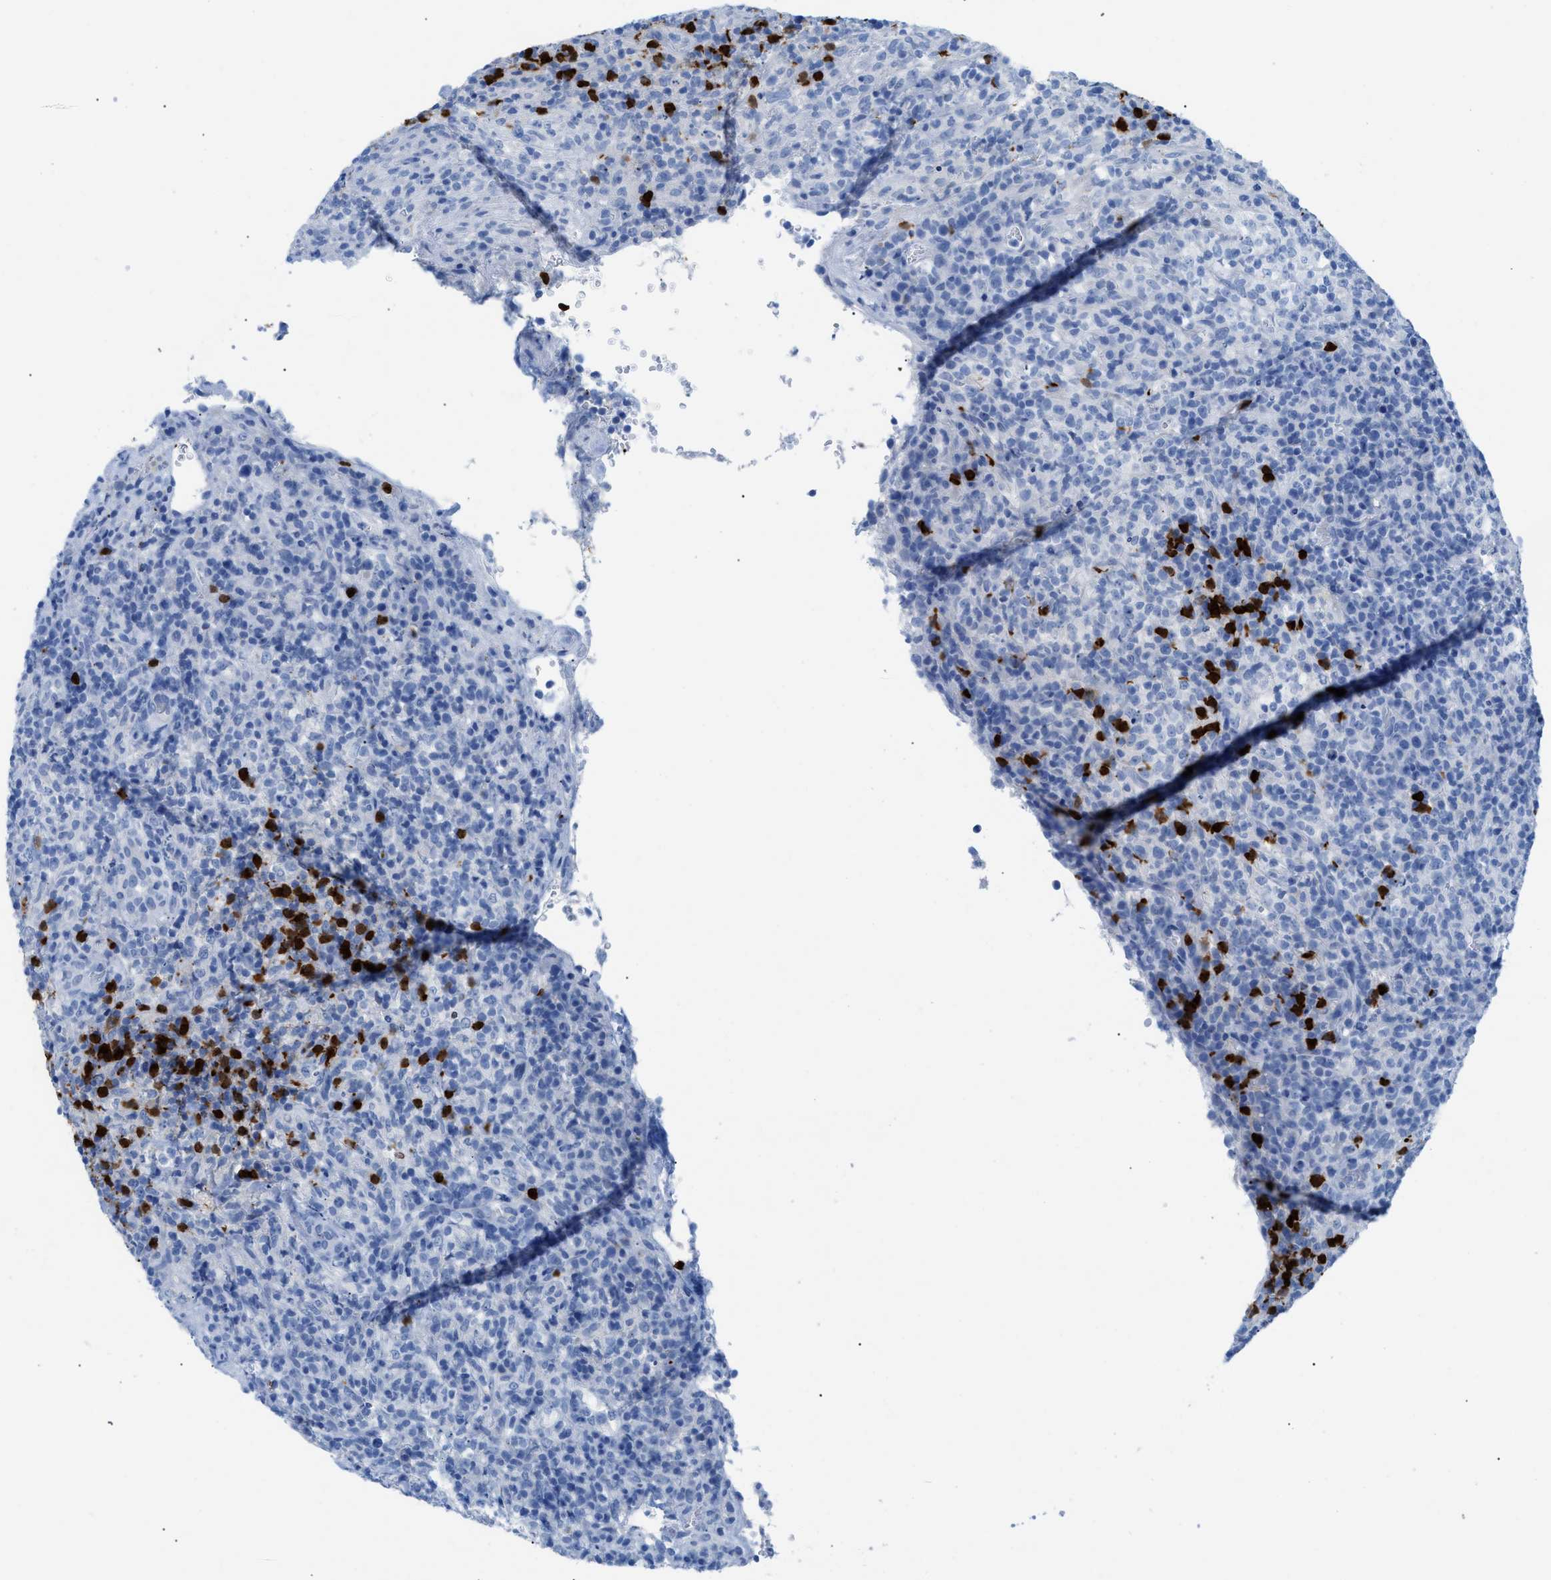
{"staining": {"intensity": "negative", "quantity": "none", "location": "none"}, "tissue": "lymphoma", "cell_type": "Tumor cells", "image_type": "cancer", "snomed": [{"axis": "morphology", "description": "Malignant lymphoma, non-Hodgkin's type, High grade"}, {"axis": "topography", "description": "Lymph node"}], "caption": "High magnification brightfield microscopy of lymphoma stained with DAB (brown) and counterstained with hematoxylin (blue): tumor cells show no significant positivity. (Brightfield microscopy of DAB IHC at high magnification).", "gene": "TCL1A", "patient": {"sex": "female", "age": 76}}